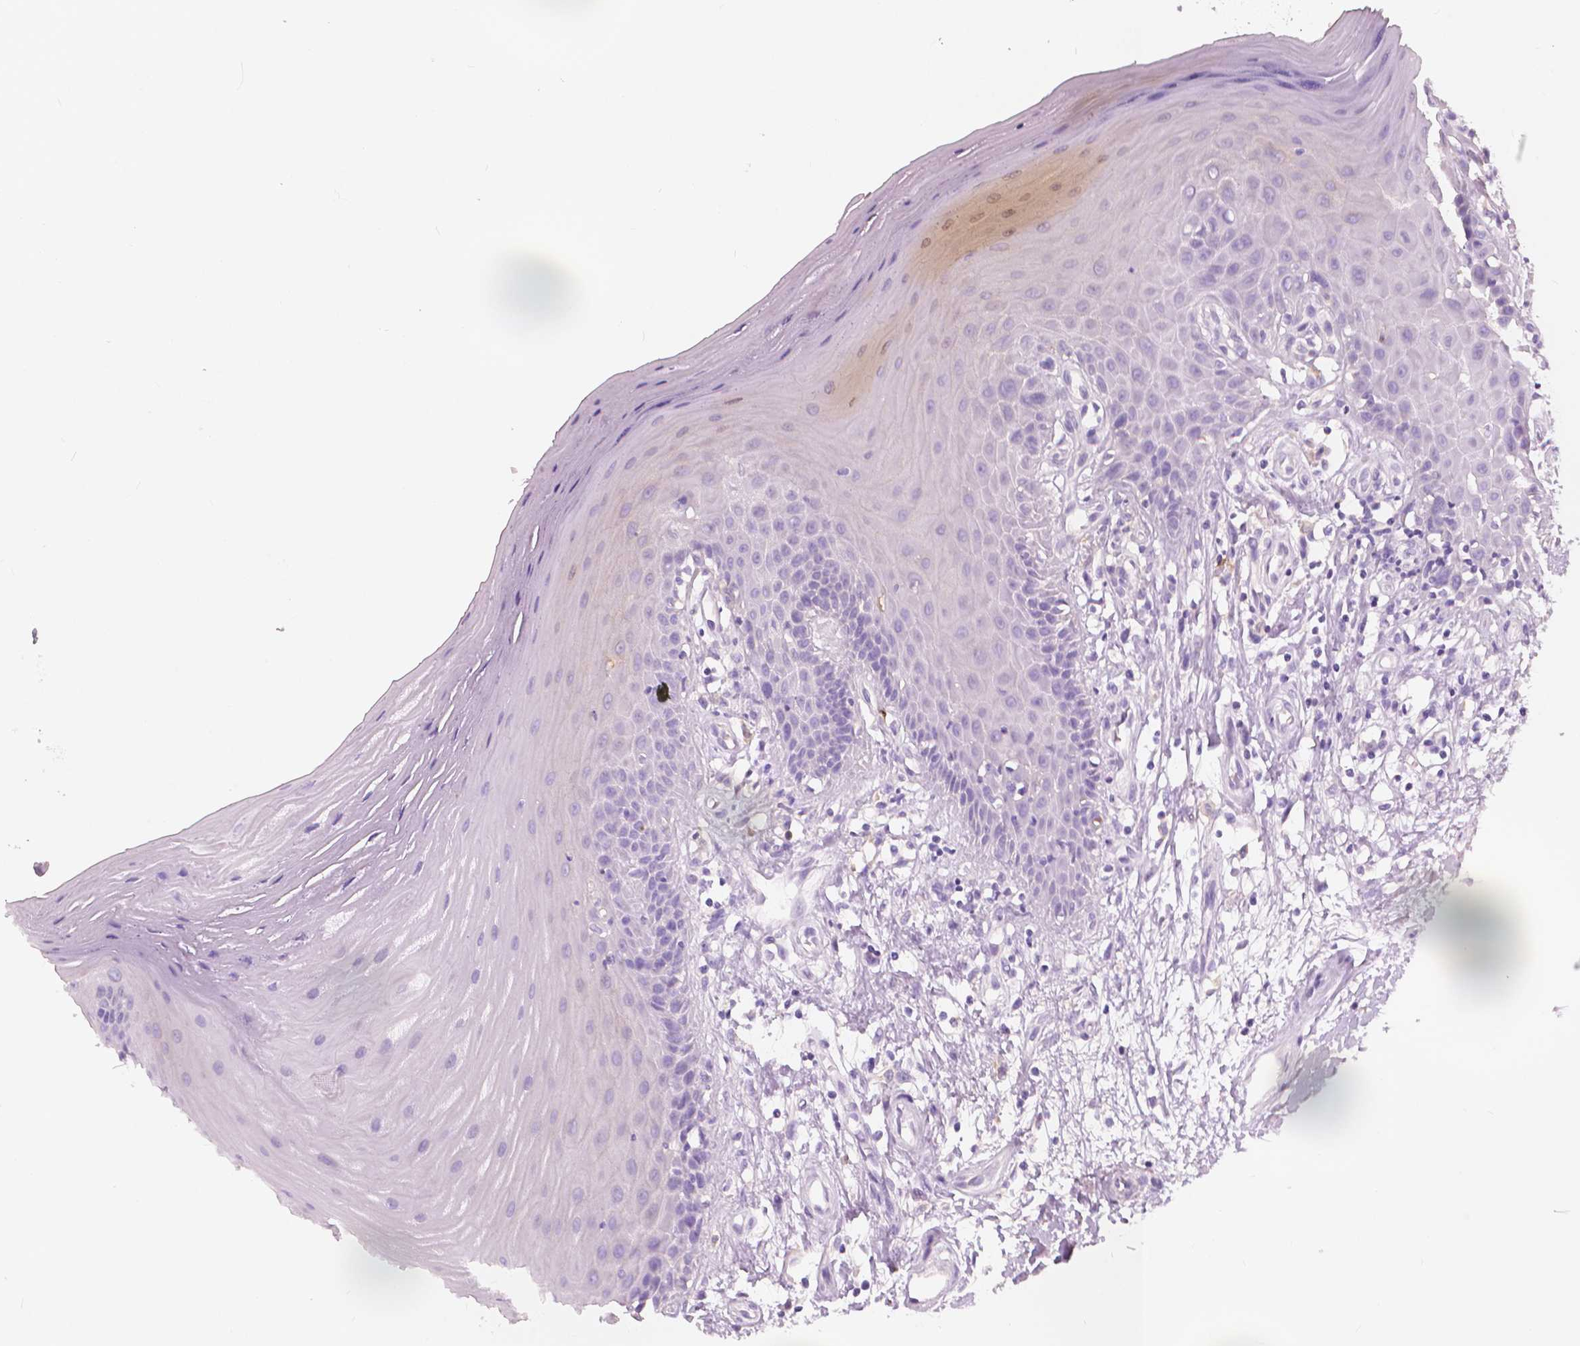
{"staining": {"intensity": "negative", "quantity": "none", "location": "none"}, "tissue": "oral mucosa", "cell_type": "Squamous epithelial cells", "image_type": "normal", "snomed": [{"axis": "morphology", "description": "Normal tissue, NOS"}, {"axis": "morphology", "description": "Normal morphology"}, {"axis": "topography", "description": "Oral tissue"}], "caption": "This is a image of immunohistochemistry (IHC) staining of unremarkable oral mucosa, which shows no staining in squamous epithelial cells. (Stains: DAB immunohistochemistry (IHC) with hematoxylin counter stain, Microscopy: brightfield microscopy at high magnification).", "gene": "CXCR2", "patient": {"sex": "female", "age": 76}}